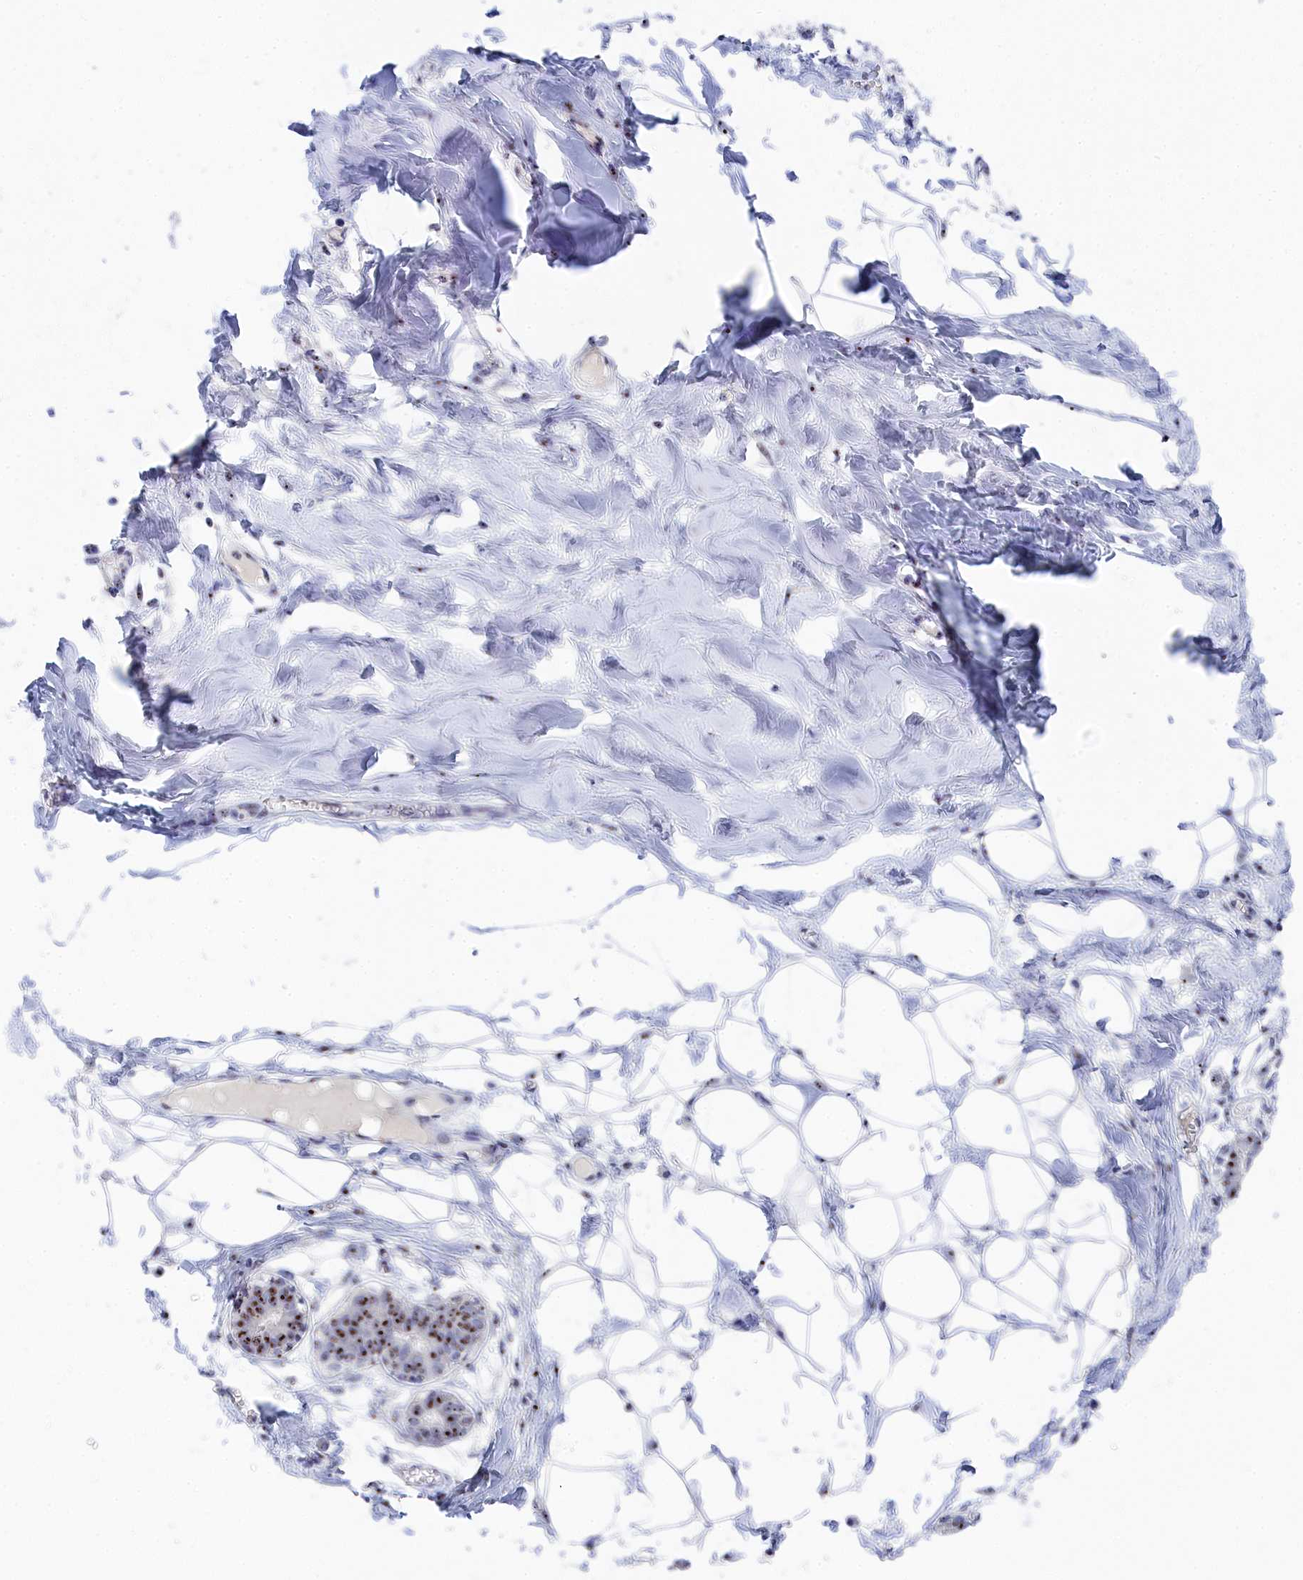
{"staining": {"intensity": "moderate", "quantity": ">75%", "location": "nuclear"}, "tissue": "breast", "cell_type": "Adipocytes", "image_type": "normal", "snomed": [{"axis": "morphology", "description": "Normal tissue, NOS"}, {"axis": "topography", "description": "Breast"}], "caption": "IHC of unremarkable breast shows medium levels of moderate nuclear positivity in approximately >75% of adipocytes.", "gene": "RSL1D1", "patient": {"sex": "female", "age": 27}}